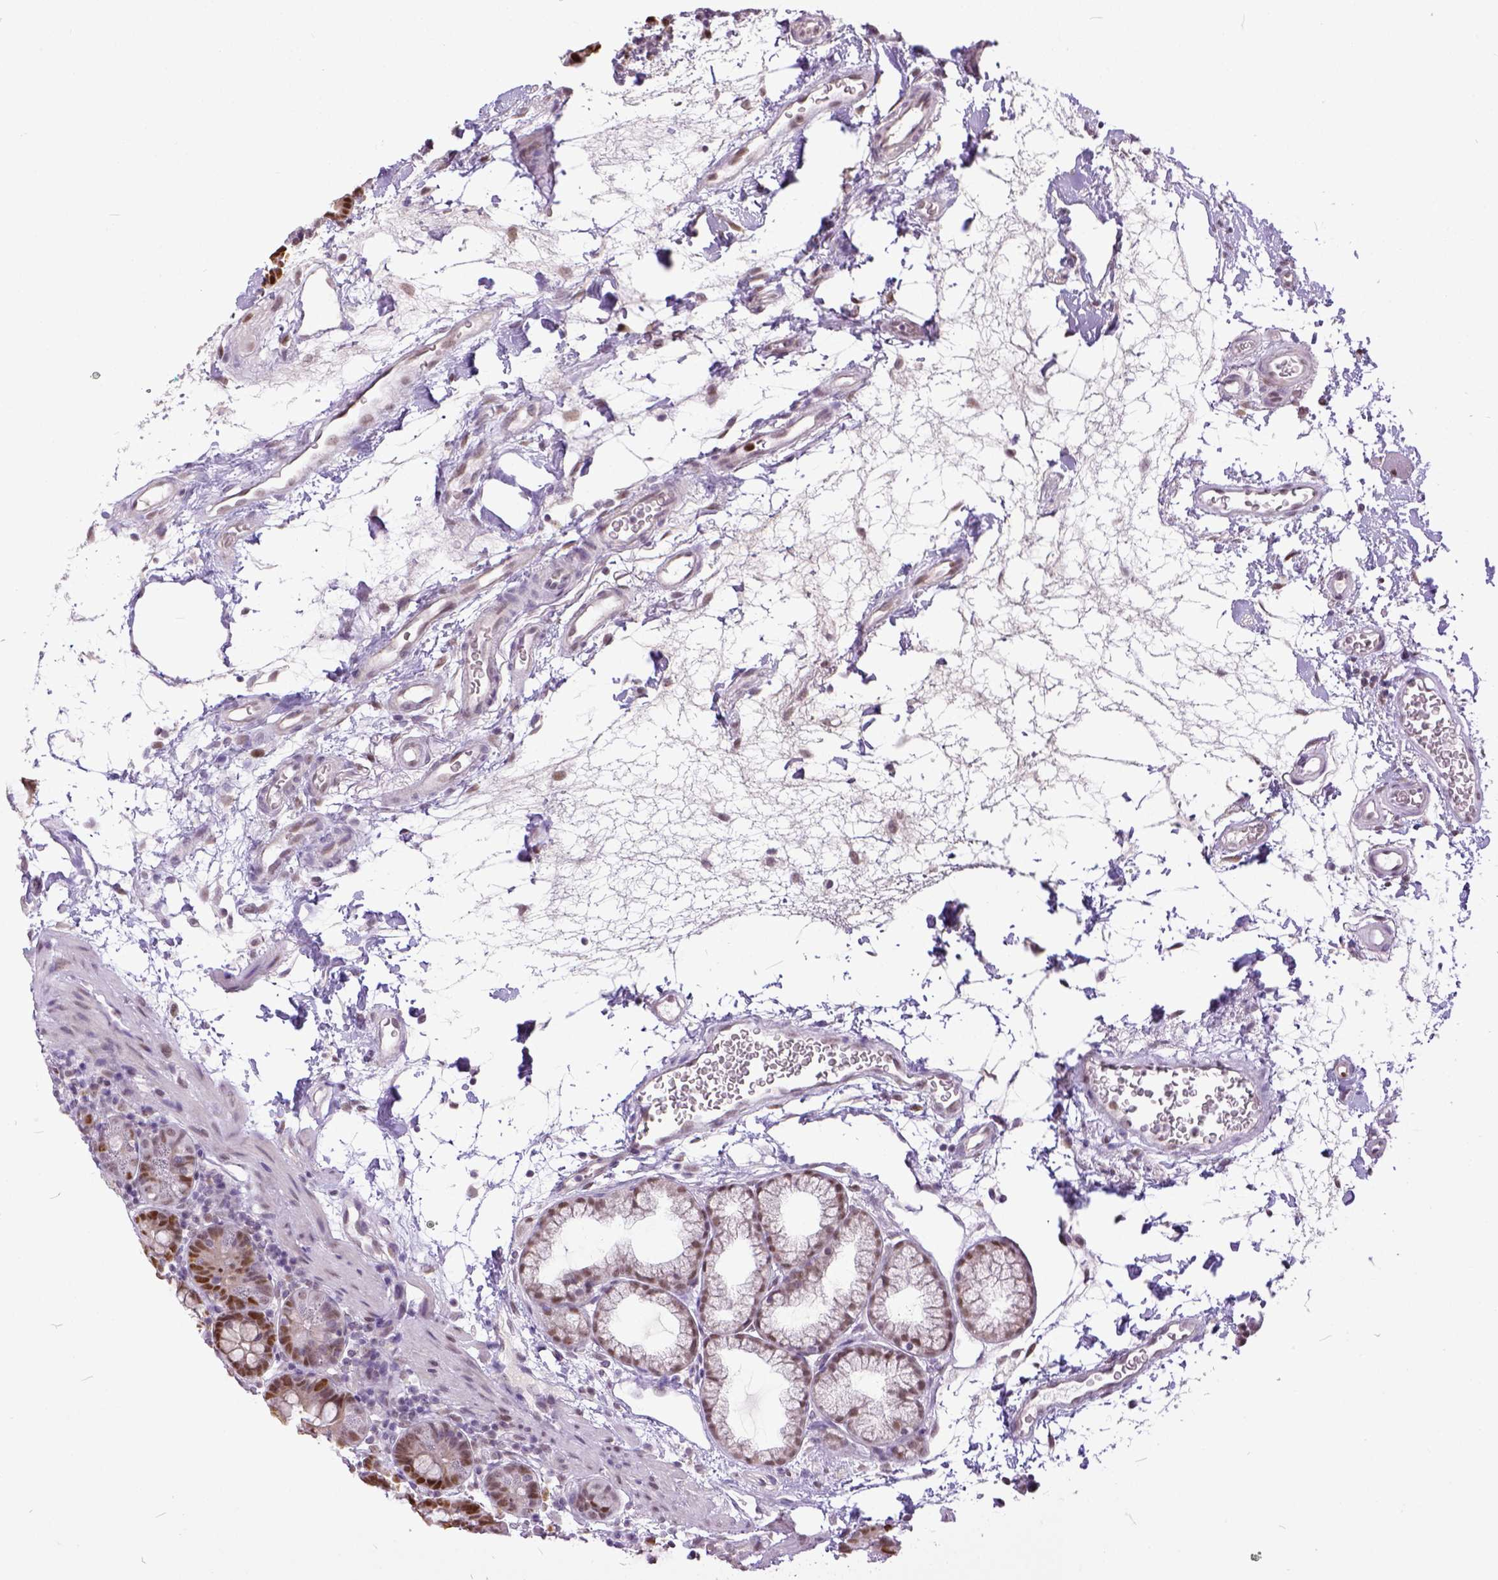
{"staining": {"intensity": "moderate", "quantity": "25%-75%", "location": "nuclear"}, "tissue": "duodenum", "cell_type": "Glandular cells", "image_type": "normal", "snomed": [{"axis": "morphology", "description": "Normal tissue, NOS"}, {"axis": "topography", "description": "Pancreas"}, {"axis": "topography", "description": "Duodenum"}], "caption": "Immunohistochemical staining of unremarkable duodenum reveals moderate nuclear protein positivity in approximately 25%-75% of glandular cells. Ihc stains the protein of interest in brown and the nuclei are stained blue.", "gene": "ERCC1", "patient": {"sex": "male", "age": 59}}